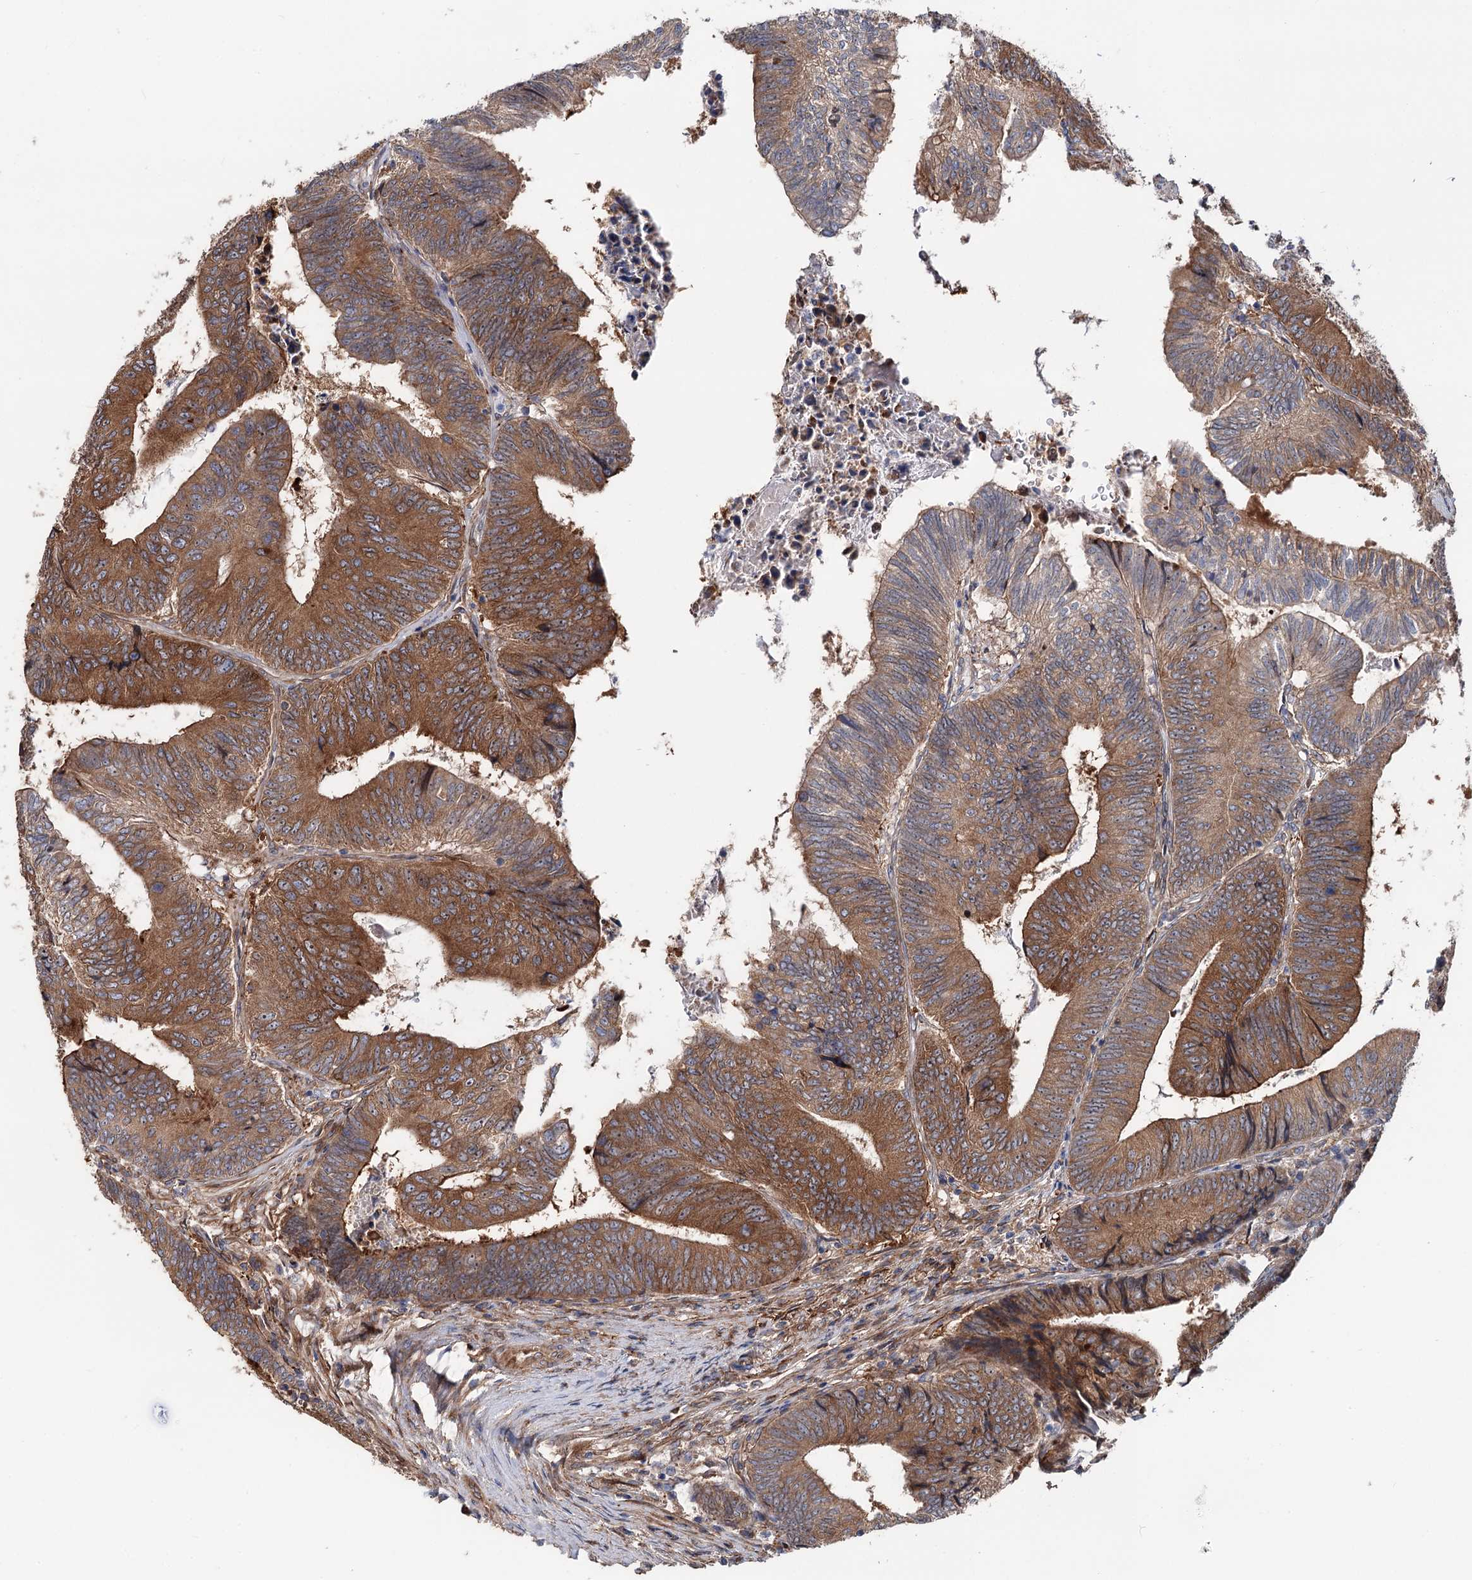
{"staining": {"intensity": "strong", "quantity": ">75%", "location": "cytoplasmic/membranous"}, "tissue": "colorectal cancer", "cell_type": "Tumor cells", "image_type": "cancer", "snomed": [{"axis": "morphology", "description": "Adenocarcinoma, NOS"}, {"axis": "topography", "description": "Colon"}], "caption": "DAB immunohistochemical staining of colorectal adenocarcinoma displays strong cytoplasmic/membranous protein expression in approximately >75% of tumor cells. (DAB (3,3'-diaminobenzidine) IHC, brown staining for protein, blue staining for nuclei).", "gene": "PTDSS2", "patient": {"sex": "female", "age": 67}}